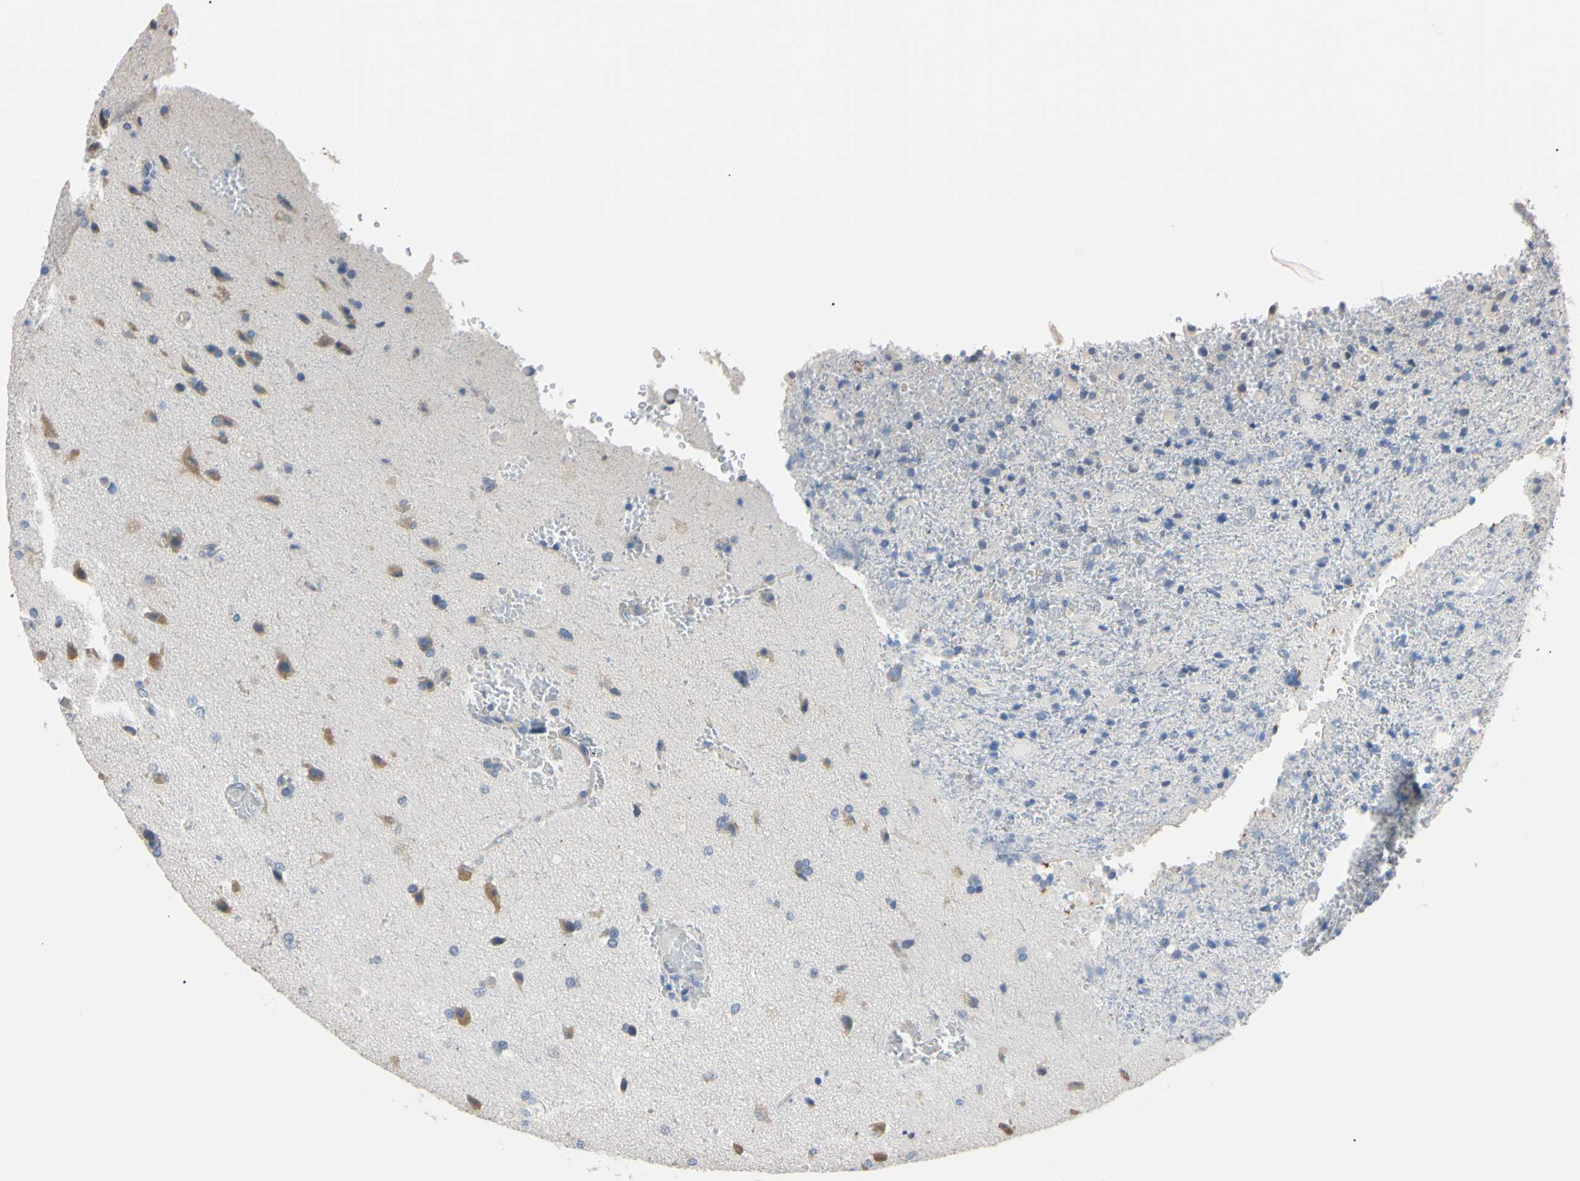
{"staining": {"intensity": "weak", "quantity": "<25%", "location": "cytoplasmic/membranous"}, "tissue": "glioma", "cell_type": "Tumor cells", "image_type": "cancer", "snomed": [{"axis": "morphology", "description": "Glioma, malignant, High grade"}, {"axis": "topography", "description": "Brain"}], "caption": "Histopathology image shows no protein staining in tumor cells of glioma tissue.", "gene": "RARS1", "patient": {"sex": "male", "age": 71}}